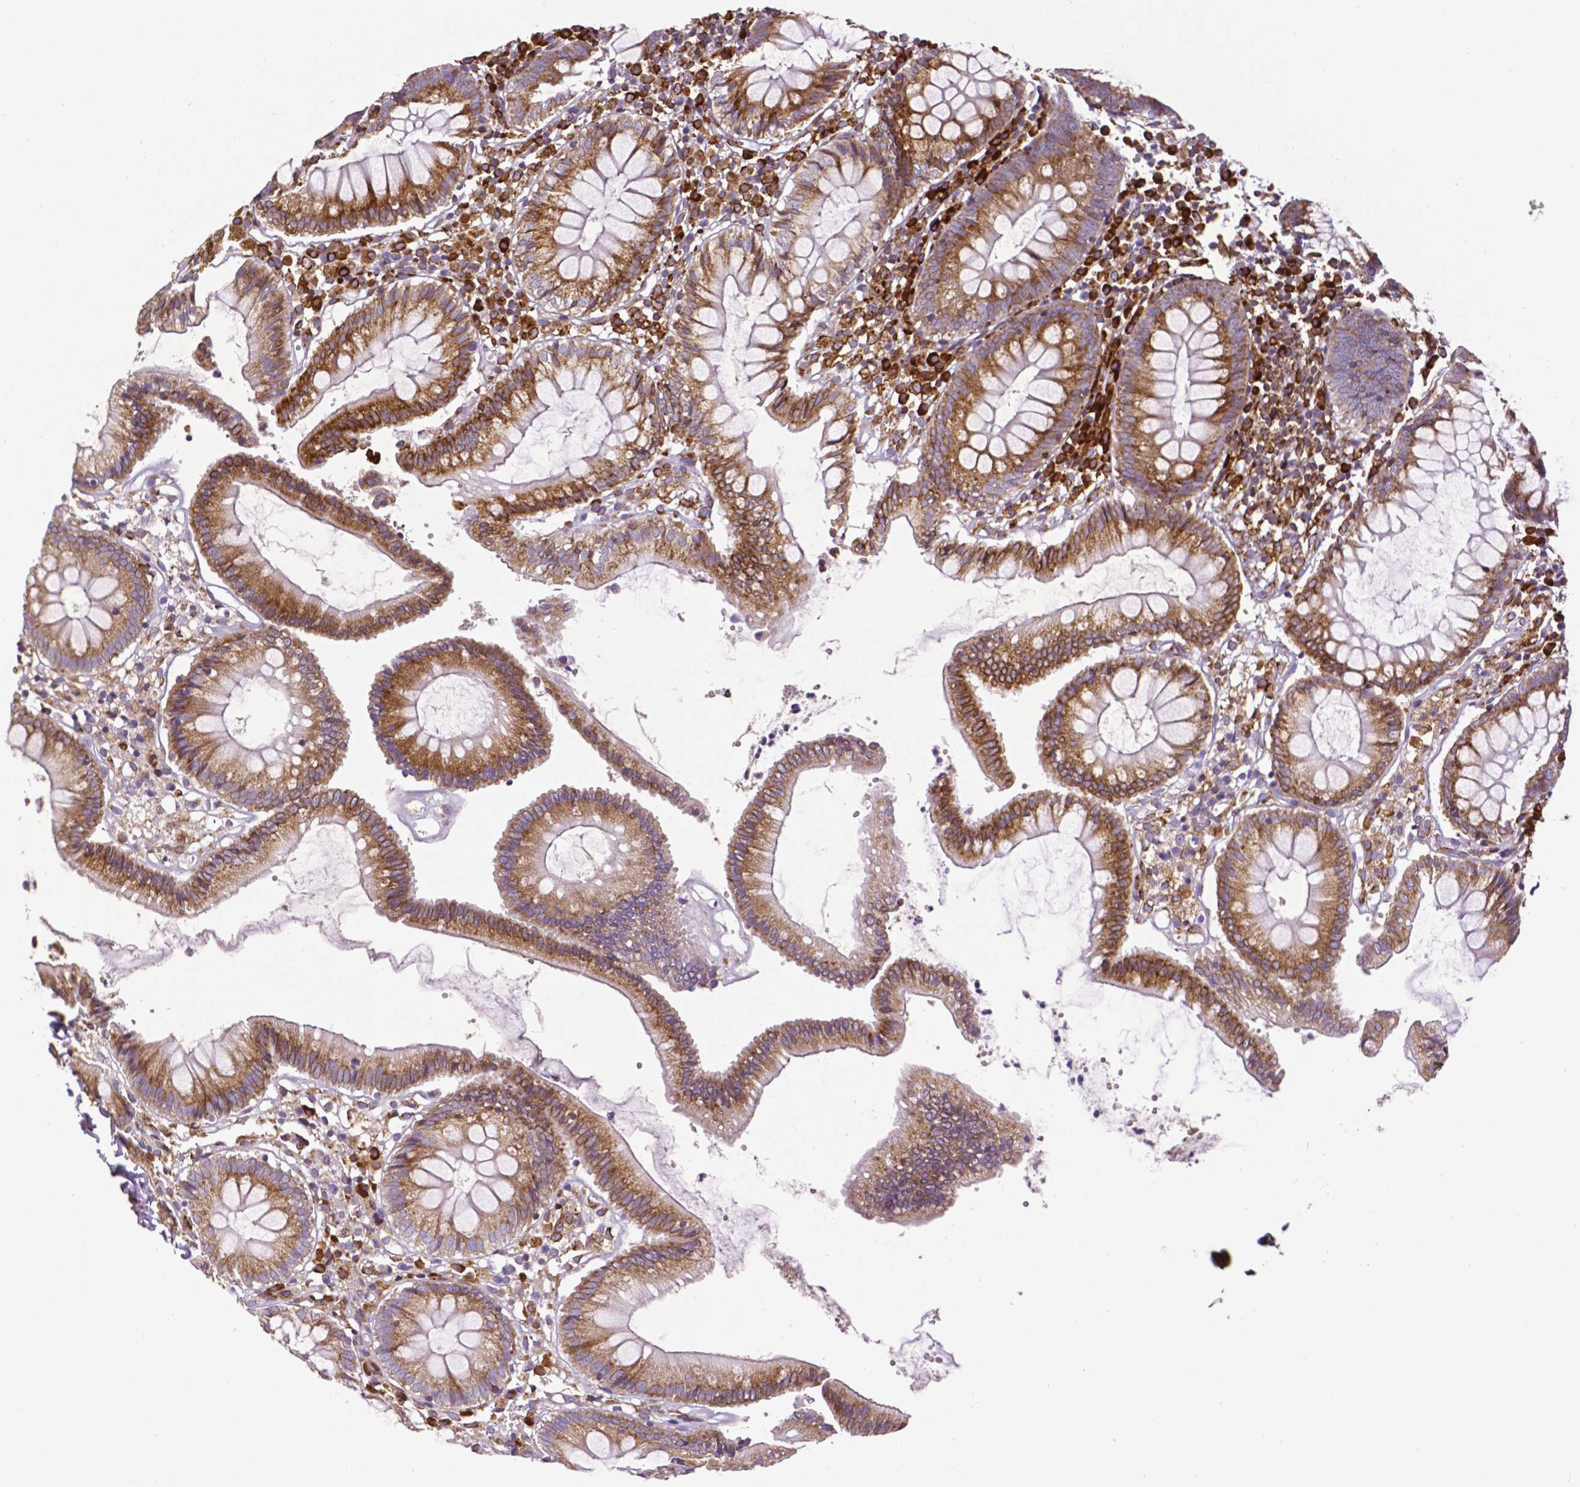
{"staining": {"intensity": "weak", "quantity": "25%-75%", "location": "cytoplasmic/membranous"}, "tissue": "colon", "cell_type": "Endothelial cells", "image_type": "normal", "snomed": [{"axis": "morphology", "description": "Normal tissue, NOS"}, {"axis": "morphology", "description": "Adenocarcinoma, NOS"}, {"axis": "topography", "description": "Colon"}], "caption": "IHC photomicrograph of benign human colon stained for a protein (brown), which reveals low levels of weak cytoplasmic/membranous staining in about 25%-75% of endothelial cells.", "gene": "MTDH", "patient": {"sex": "male", "age": 83}}